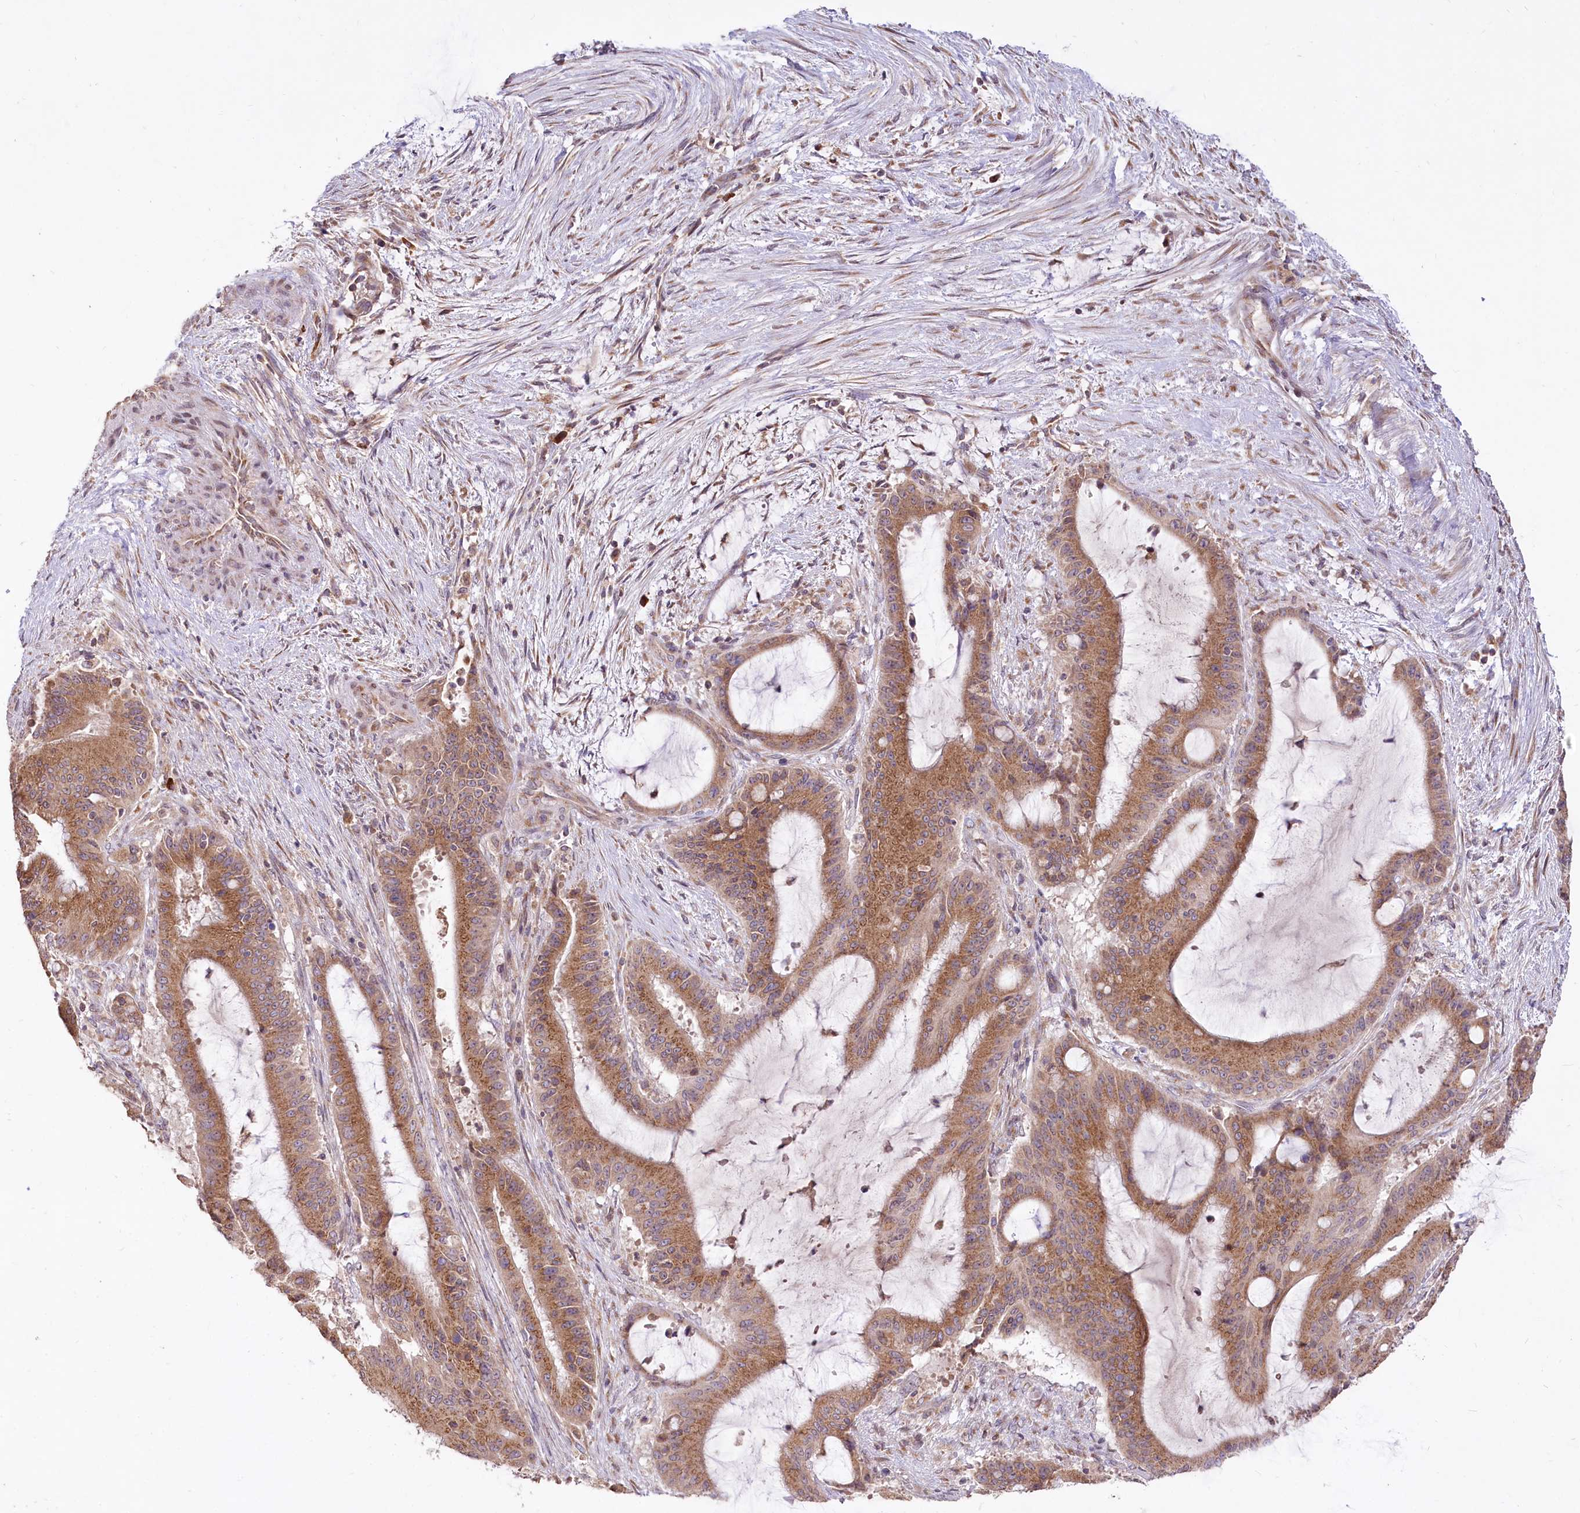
{"staining": {"intensity": "moderate", "quantity": ">75%", "location": "cytoplasmic/membranous"}, "tissue": "liver cancer", "cell_type": "Tumor cells", "image_type": "cancer", "snomed": [{"axis": "morphology", "description": "Normal tissue, NOS"}, {"axis": "morphology", "description": "Cholangiocarcinoma"}, {"axis": "topography", "description": "Liver"}, {"axis": "topography", "description": "Peripheral nerve tissue"}], "caption": "Protein staining of liver cancer tissue exhibits moderate cytoplasmic/membranous positivity in approximately >75% of tumor cells.", "gene": "STT3B", "patient": {"sex": "female", "age": 73}}